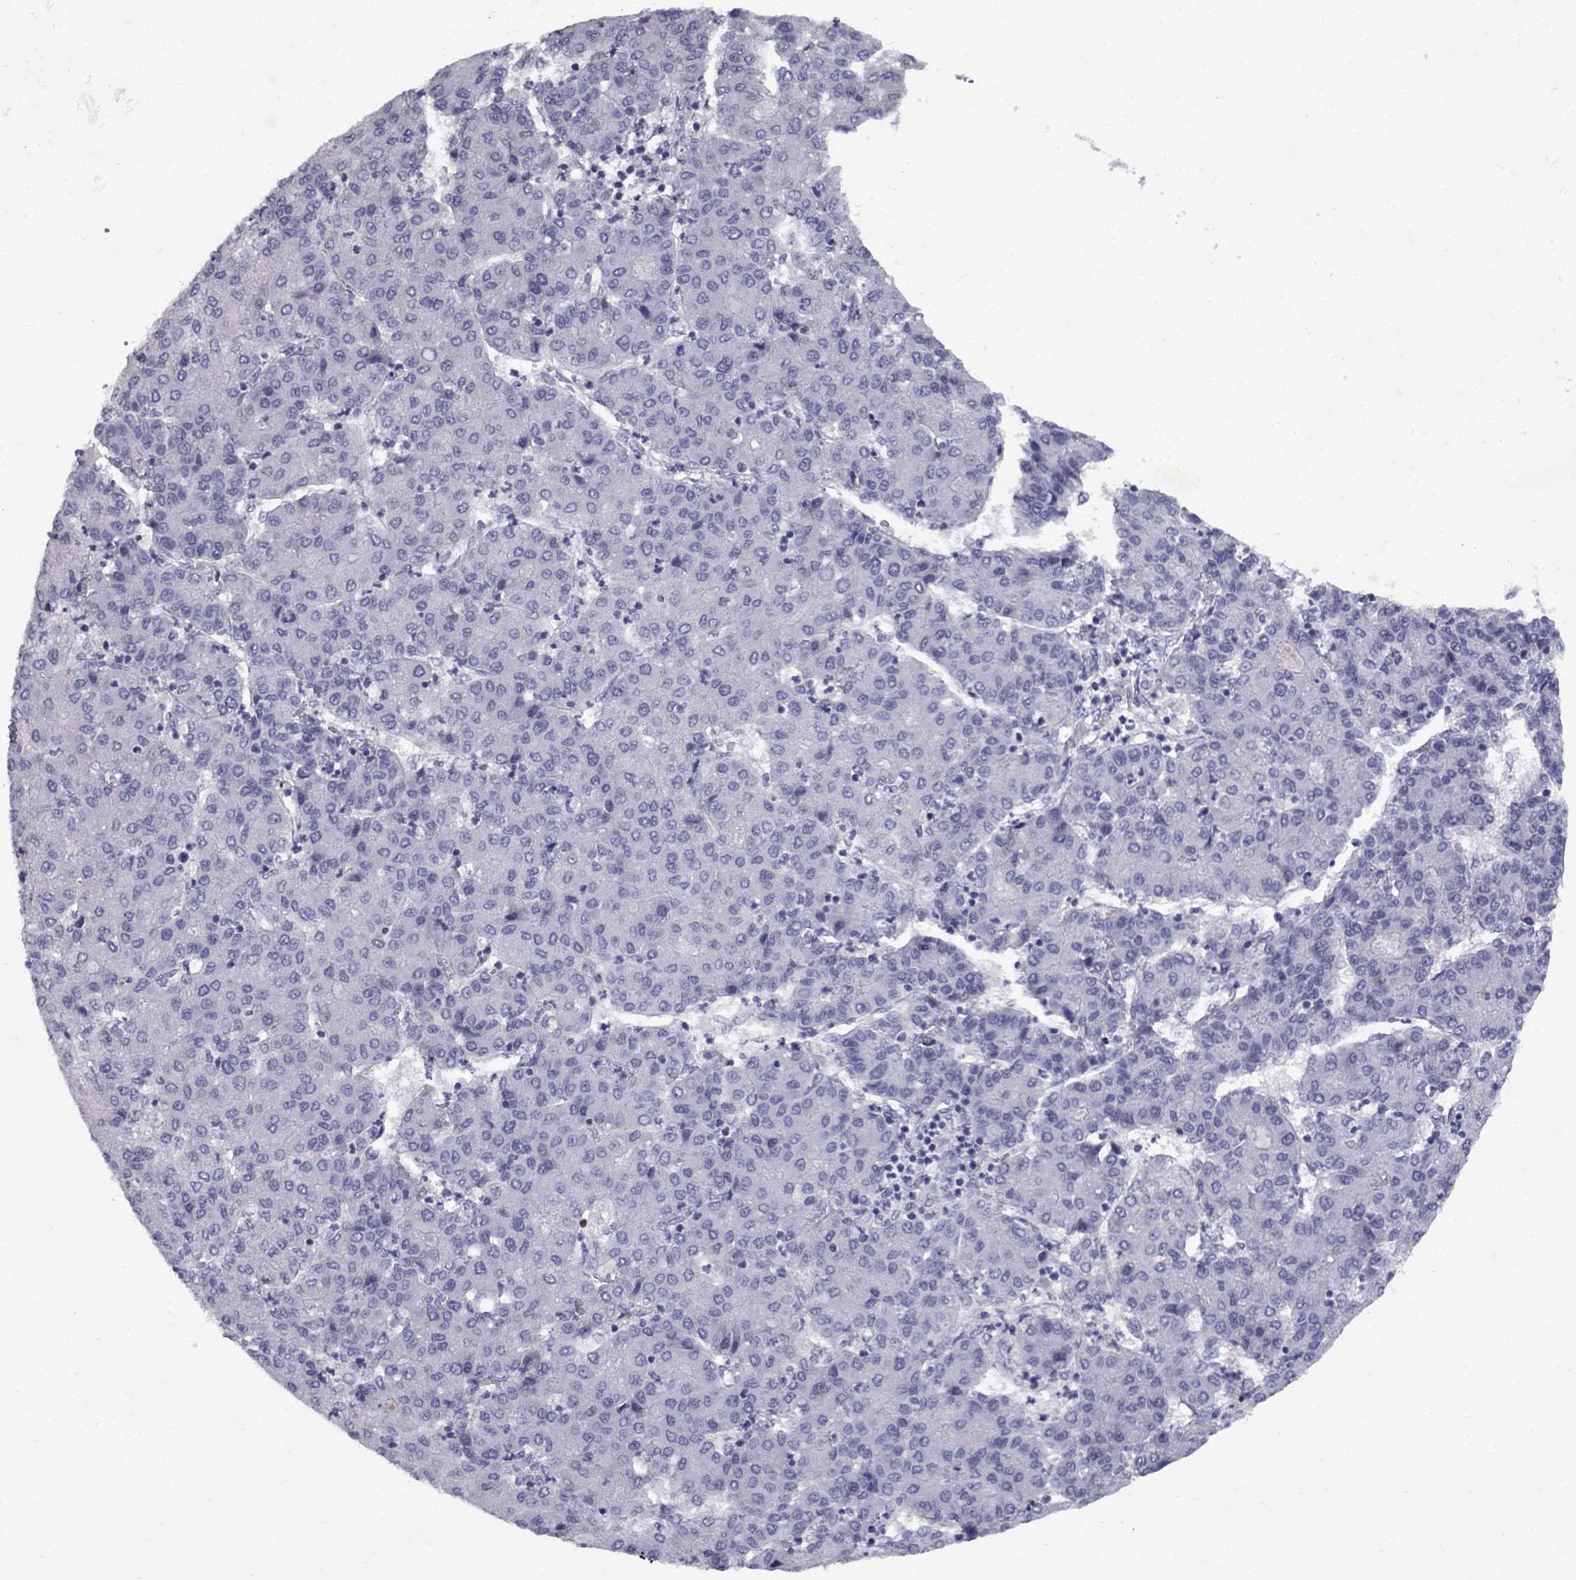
{"staining": {"intensity": "negative", "quantity": "none", "location": "none"}, "tissue": "liver cancer", "cell_type": "Tumor cells", "image_type": "cancer", "snomed": [{"axis": "morphology", "description": "Carcinoma, Hepatocellular, NOS"}, {"axis": "topography", "description": "Liver"}], "caption": "This is an immunohistochemistry photomicrograph of liver cancer. There is no expression in tumor cells.", "gene": "CLIC6", "patient": {"sex": "male", "age": 65}}